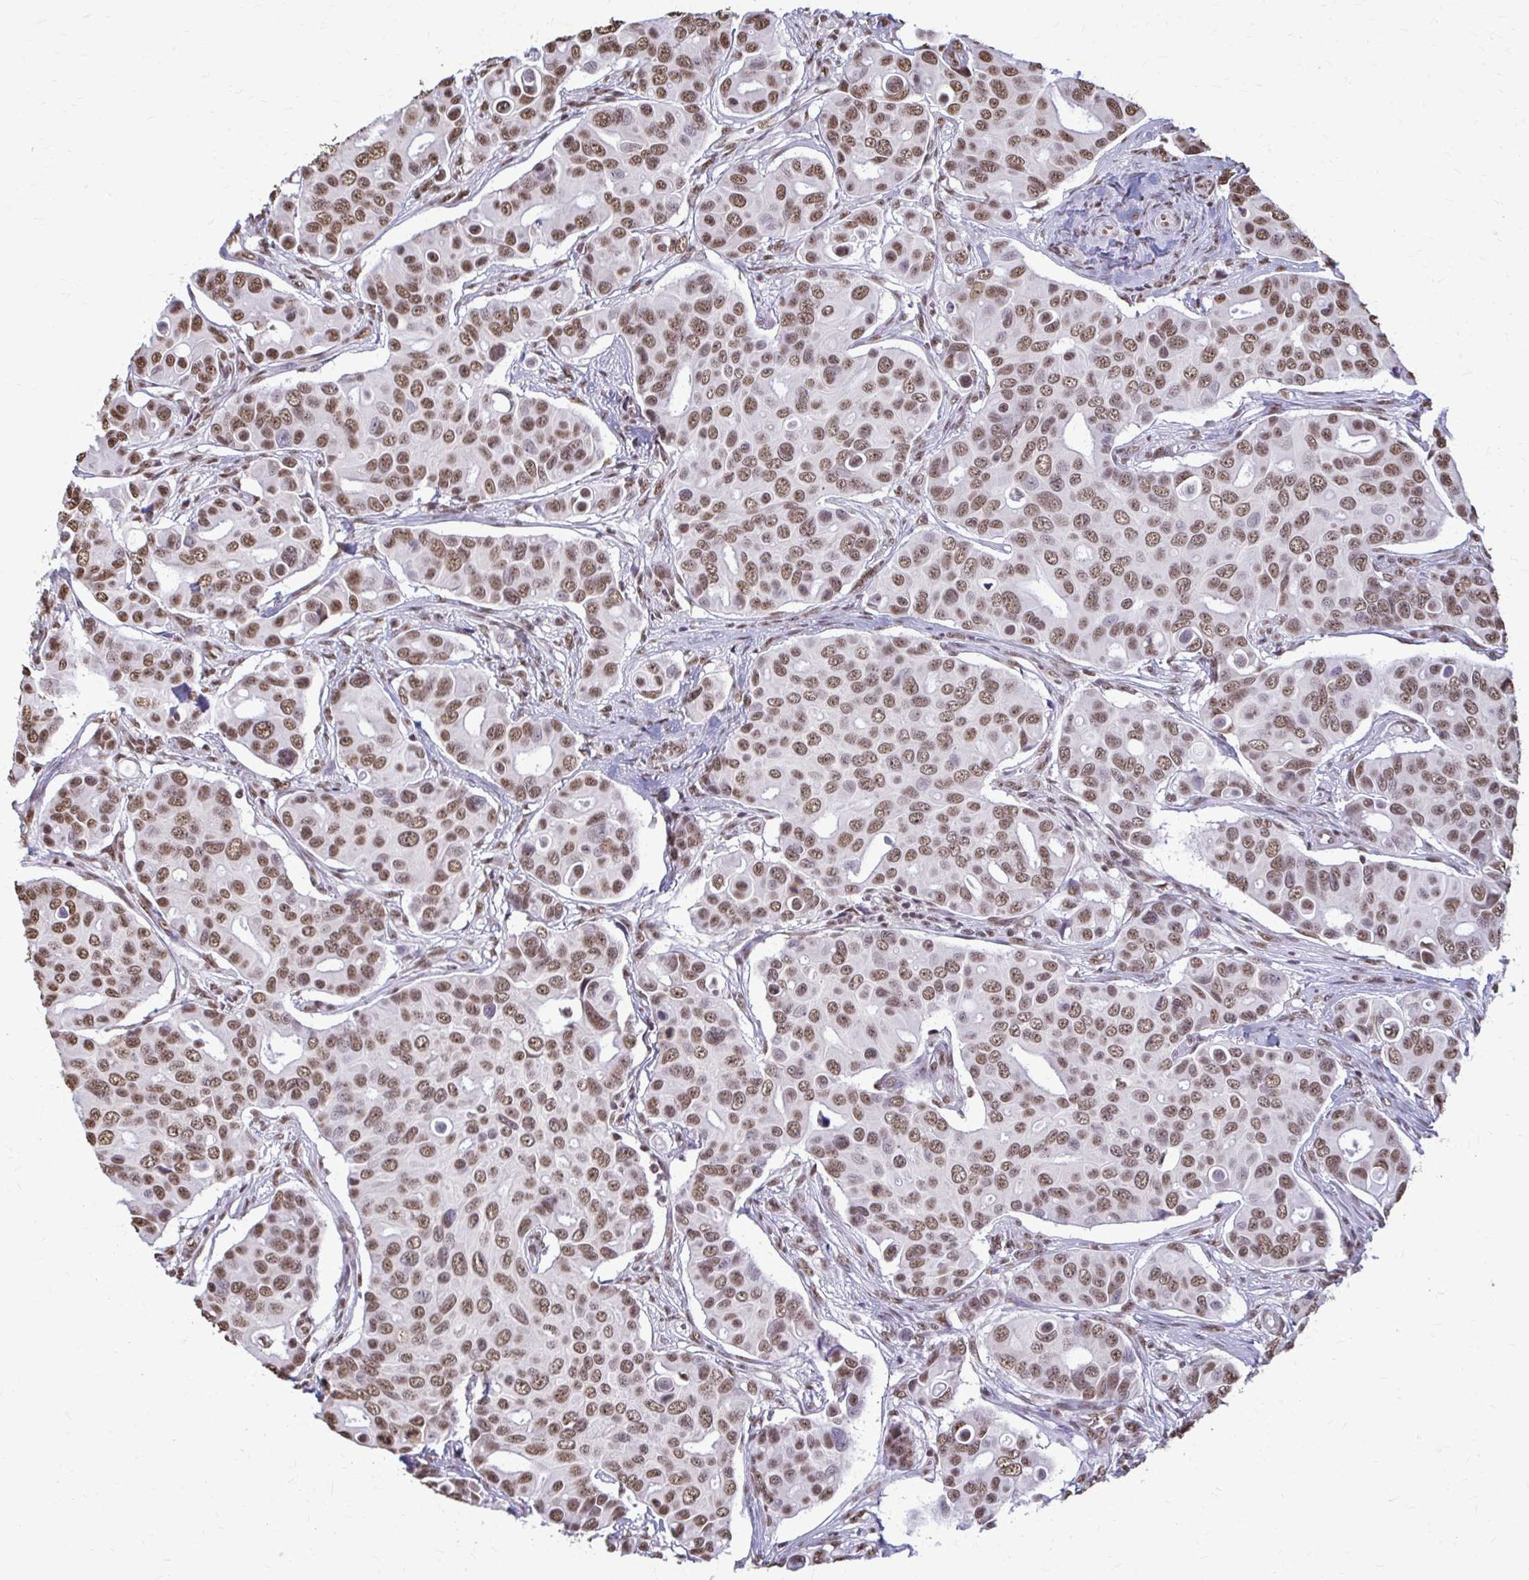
{"staining": {"intensity": "moderate", "quantity": ">75%", "location": "nuclear"}, "tissue": "breast cancer", "cell_type": "Tumor cells", "image_type": "cancer", "snomed": [{"axis": "morphology", "description": "Normal tissue, NOS"}, {"axis": "morphology", "description": "Duct carcinoma"}, {"axis": "topography", "description": "Skin"}, {"axis": "topography", "description": "Breast"}], "caption": "IHC (DAB (3,3'-diaminobenzidine)) staining of human breast intraductal carcinoma reveals moderate nuclear protein staining in about >75% of tumor cells. (DAB (3,3'-diaminobenzidine) IHC, brown staining for protein, blue staining for nuclei).", "gene": "SNRPA", "patient": {"sex": "female", "age": 54}}